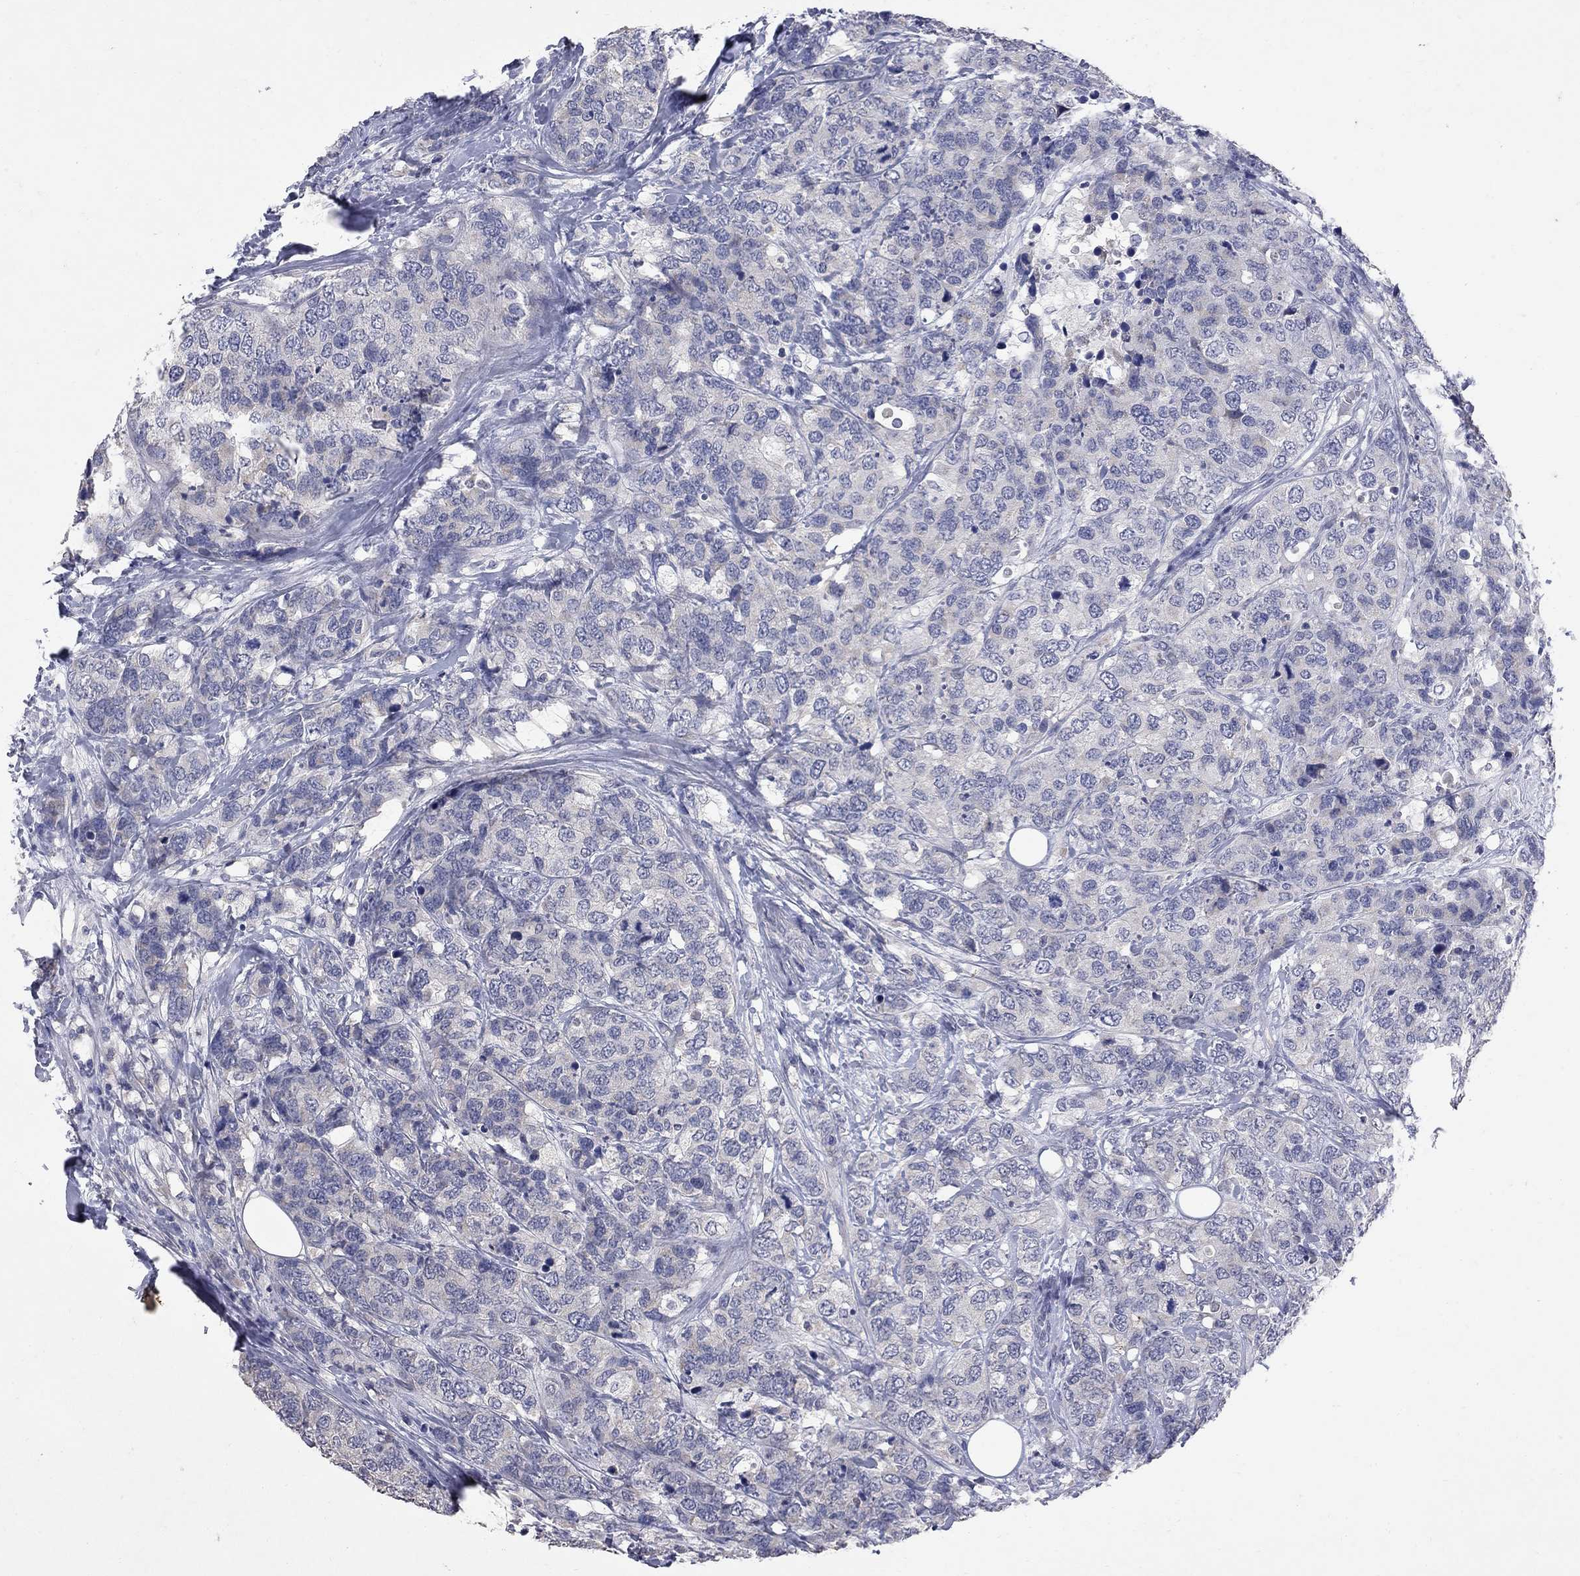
{"staining": {"intensity": "negative", "quantity": "none", "location": "none"}, "tissue": "breast cancer", "cell_type": "Tumor cells", "image_type": "cancer", "snomed": [{"axis": "morphology", "description": "Lobular carcinoma"}, {"axis": "topography", "description": "Breast"}], "caption": "An image of human breast lobular carcinoma is negative for staining in tumor cells.", "gene": "NOS2", "patient": {"sex": "female", "age": 59}}